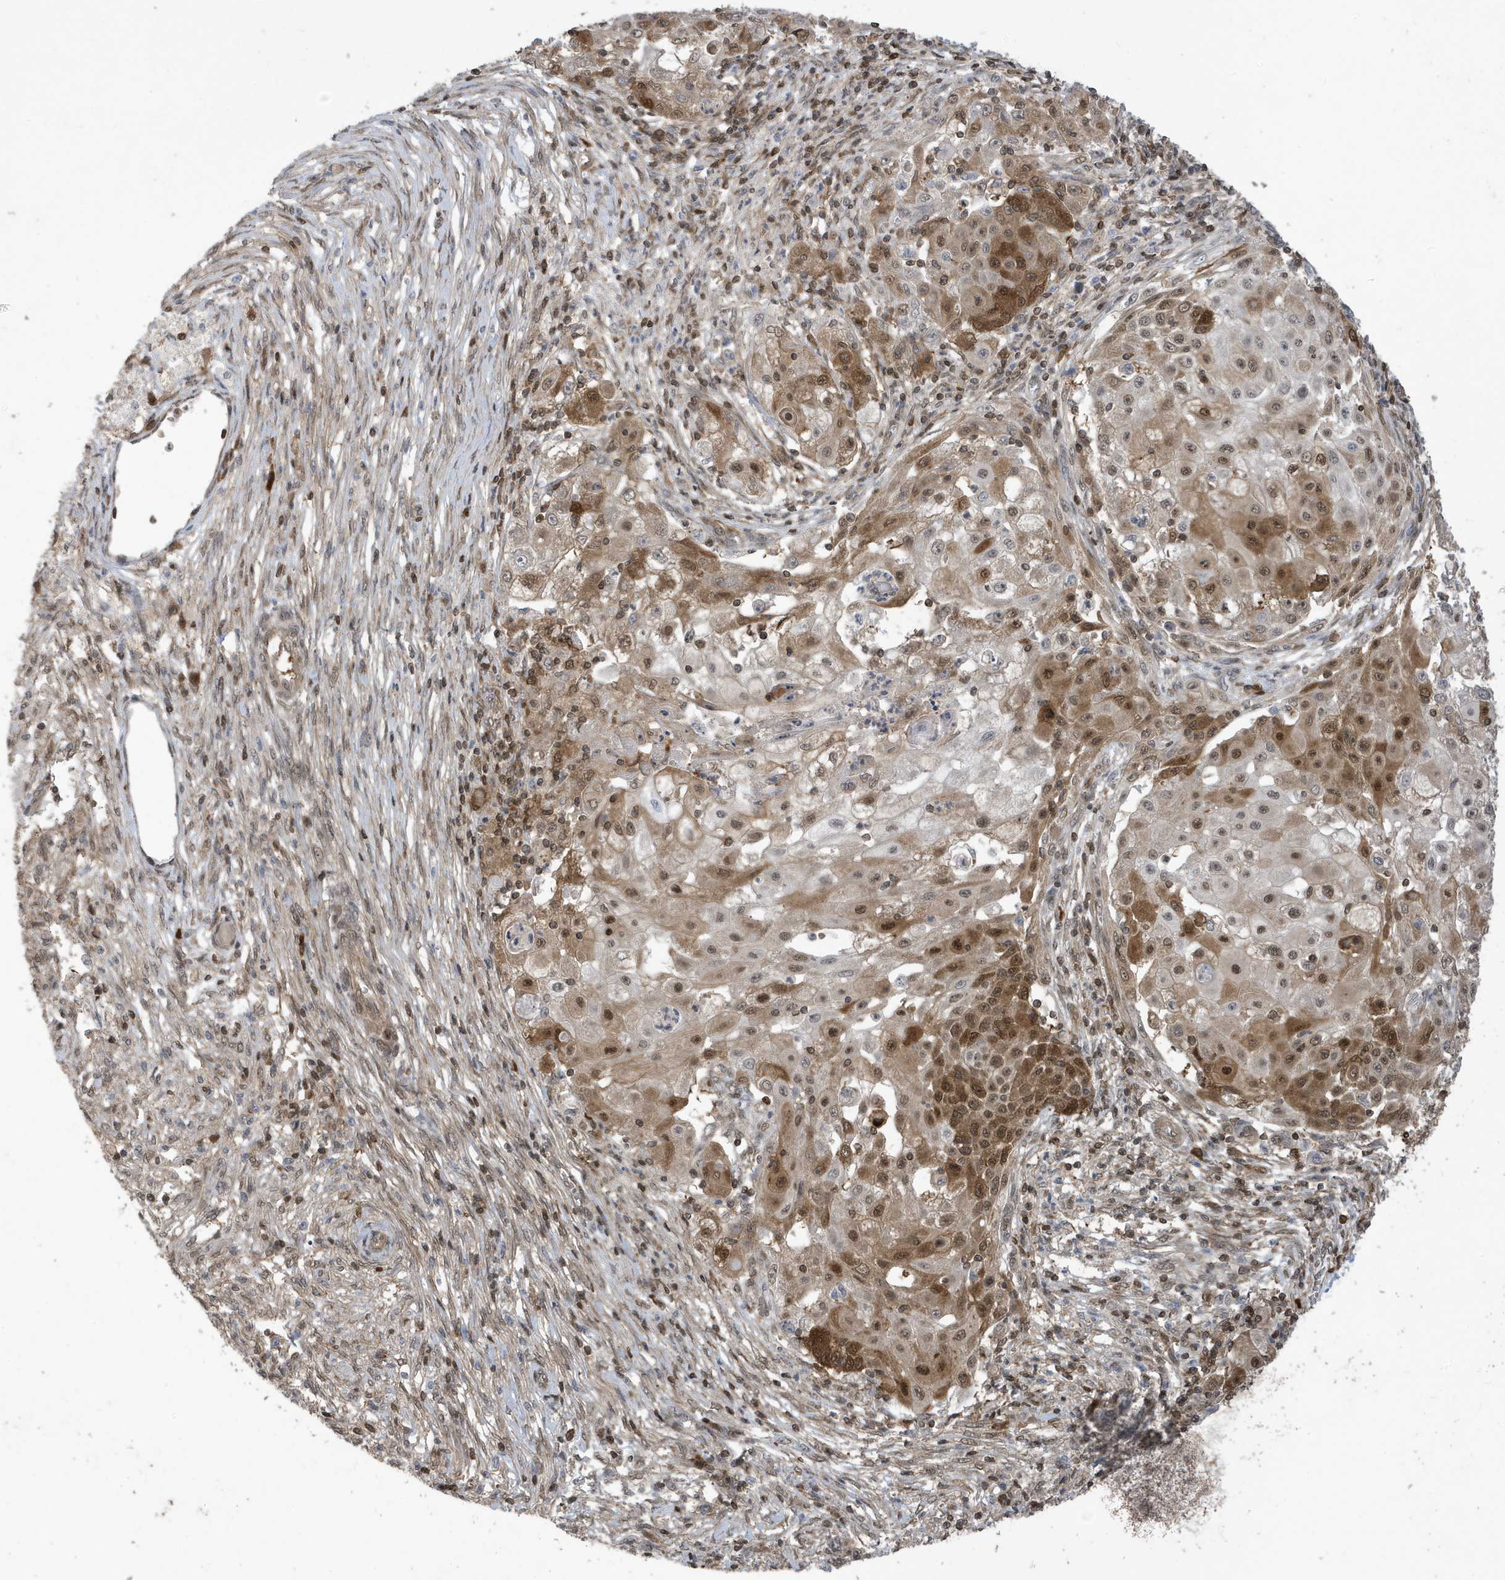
{"staining": {"intensity": "moderate", "quantity": ">75%", "location": "cytoplasmic/membranous,nuclear"}, "tissue": "ovarian cancer", "cell_type": "Tumor cells", "image_type": "cancer", "snomed": [{"axis": "morphology", "description": "Carcinoma, endometroid"}, {"axis": "topography", "description": "Ovary"}], "caption": "IHC of human endometroid carcinoma (ovarian) demonstrates medium levels of moderate cytoplasmic/membranous and nuclear staining in about >75% of tumor cells. (DAB = brown stain, brightfield microscopy at high magnification).", "gene": "UBQLN1", "patient": {"sex": "female", "age": 42}}